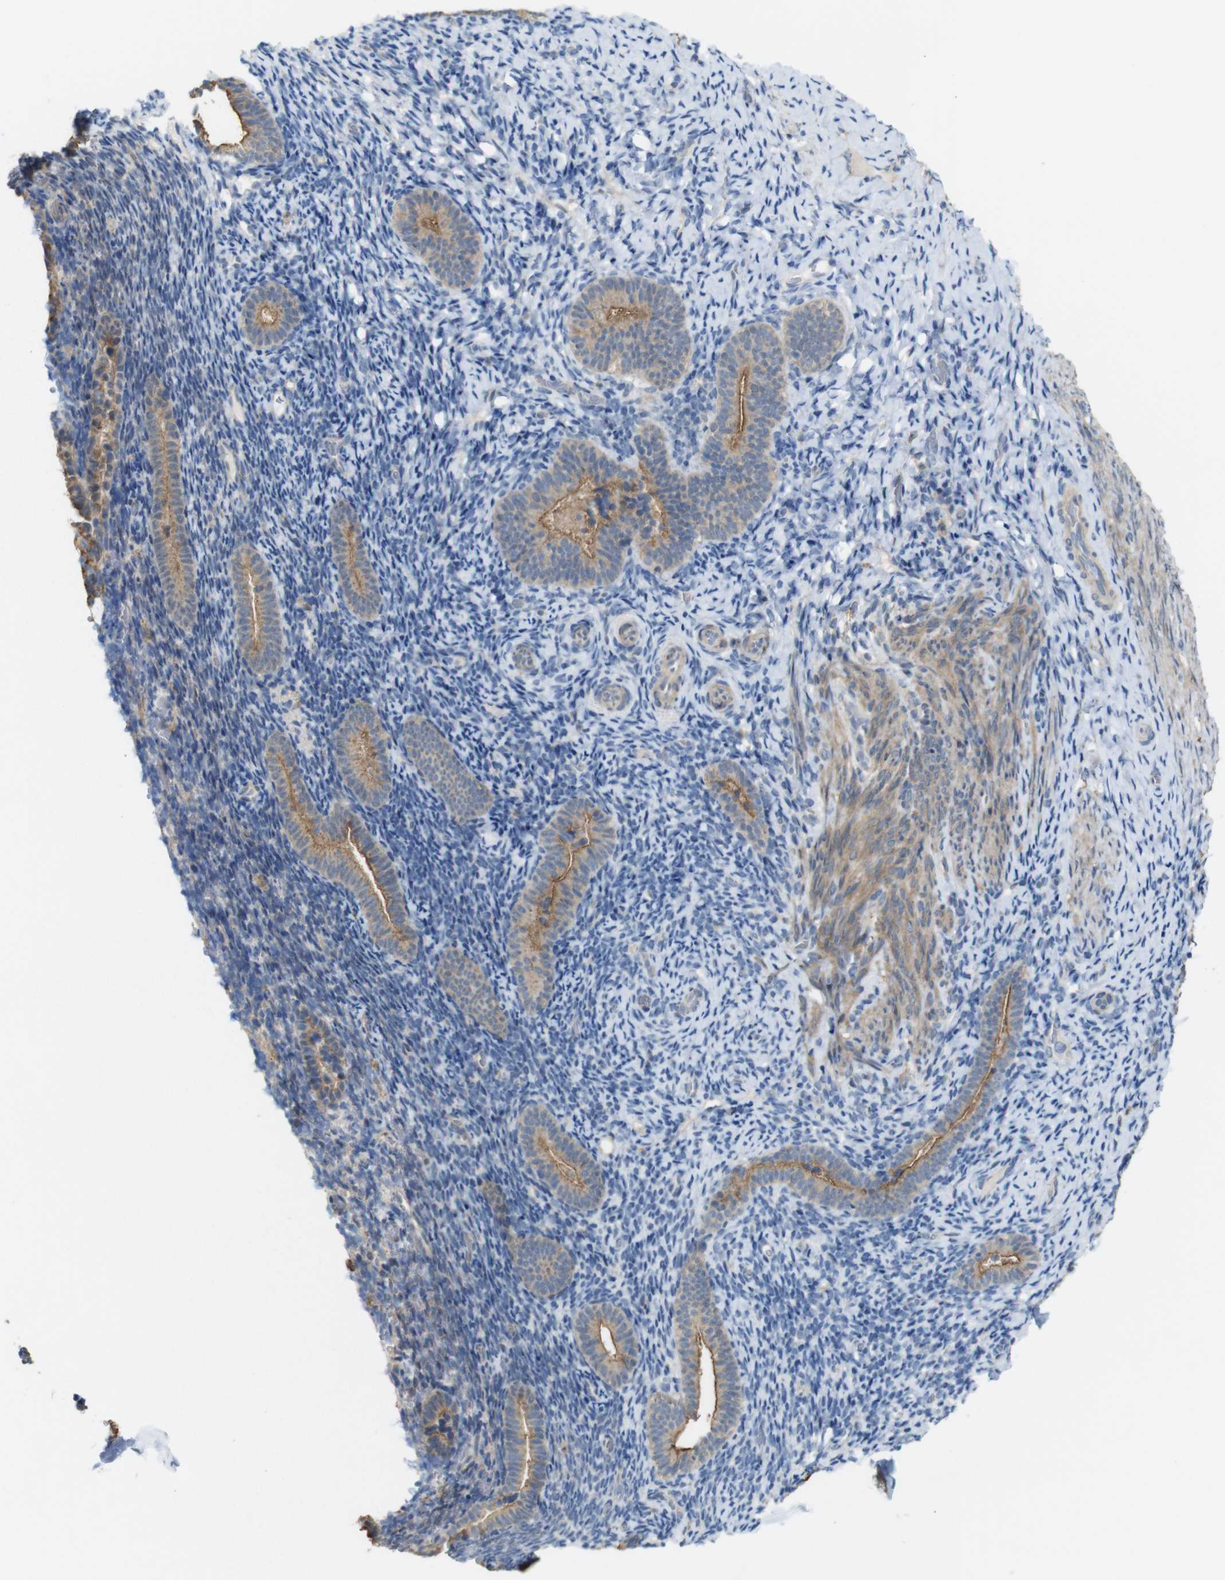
{"staining": {"intensity": "moderate", "quantity": "<25%", "location": "cytoplasmic/membranous"}, "tissue": "endometrium", "cell_type": "Cells in endometrial stroma", "image_type": "normal", "snomed": [{"axis": "morphology", "description": "Normal tissue, NOS"}, {"axis": "topography", "description": "Endometrium"}], "caption": "This is a histology image of immunohistochemistry (IHC) staining of normal endometrium, which shows moderate expression in the cytoplasmic/membranous of cells in endometrial stroma.", "gene": "CDC34", "patient": {"sex": "female", "age": 51}}